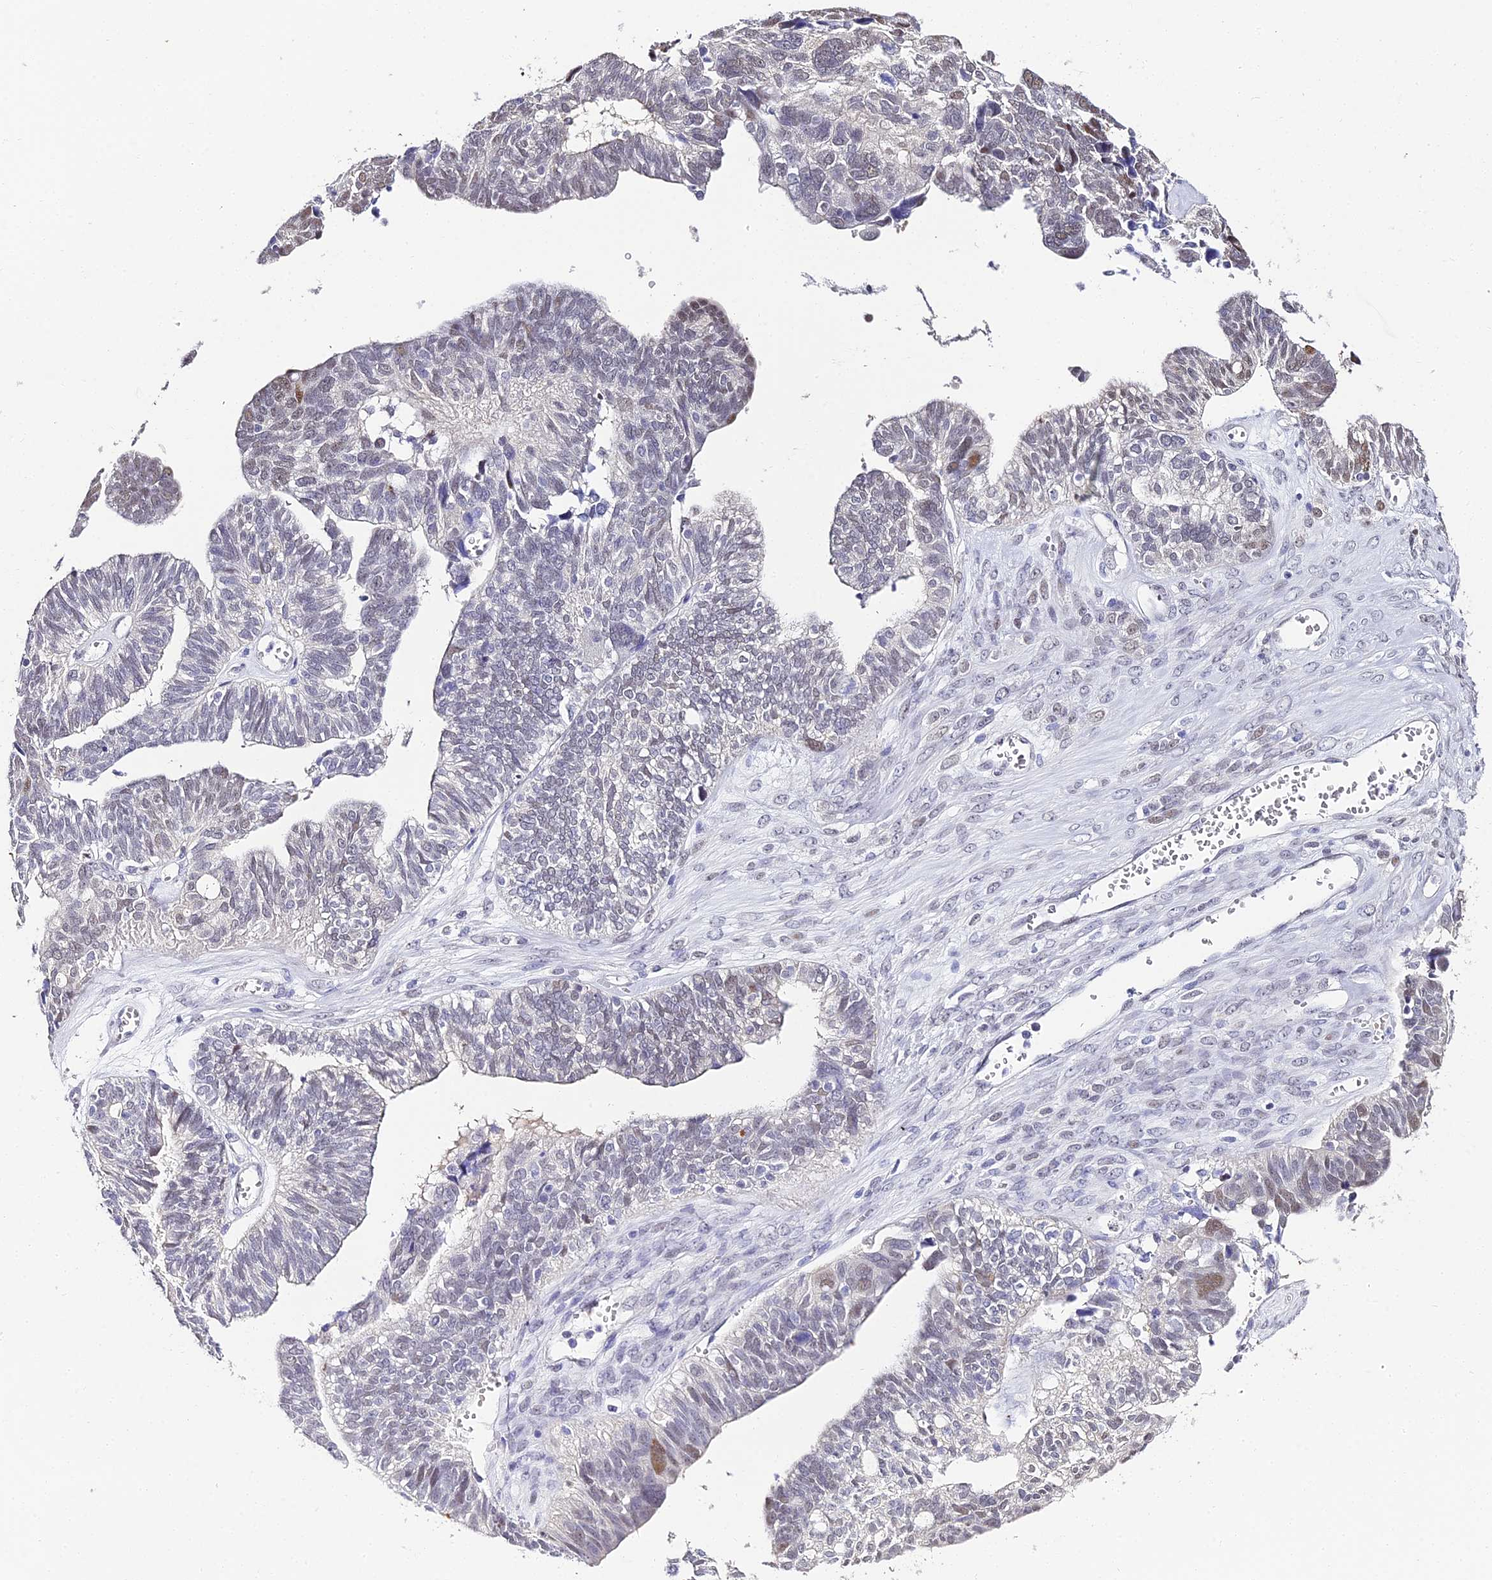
{"staining": {"intensity": "moderate", "quantity": "<25%", "location": "nuclear"}, "tissue": "ovarian cancer", "cell_type": "Tumor cells", "image_type": "cancer", "snomed": [{"axis": "morphology", "description": "Cystadenocarcinoma, serous, NOS"}, {"axis": "topography", "description": "Ovary"}], "caption": "Moderate nuclear protein expression is identified in about <25% of tumor cells in serous cystadenocarcinoma (ovarian). (IHC, brightfield microscopy, high magnification).", "gene": "ABHD14A-ACY1", "patient": {"sex": "female", "age": 79}}